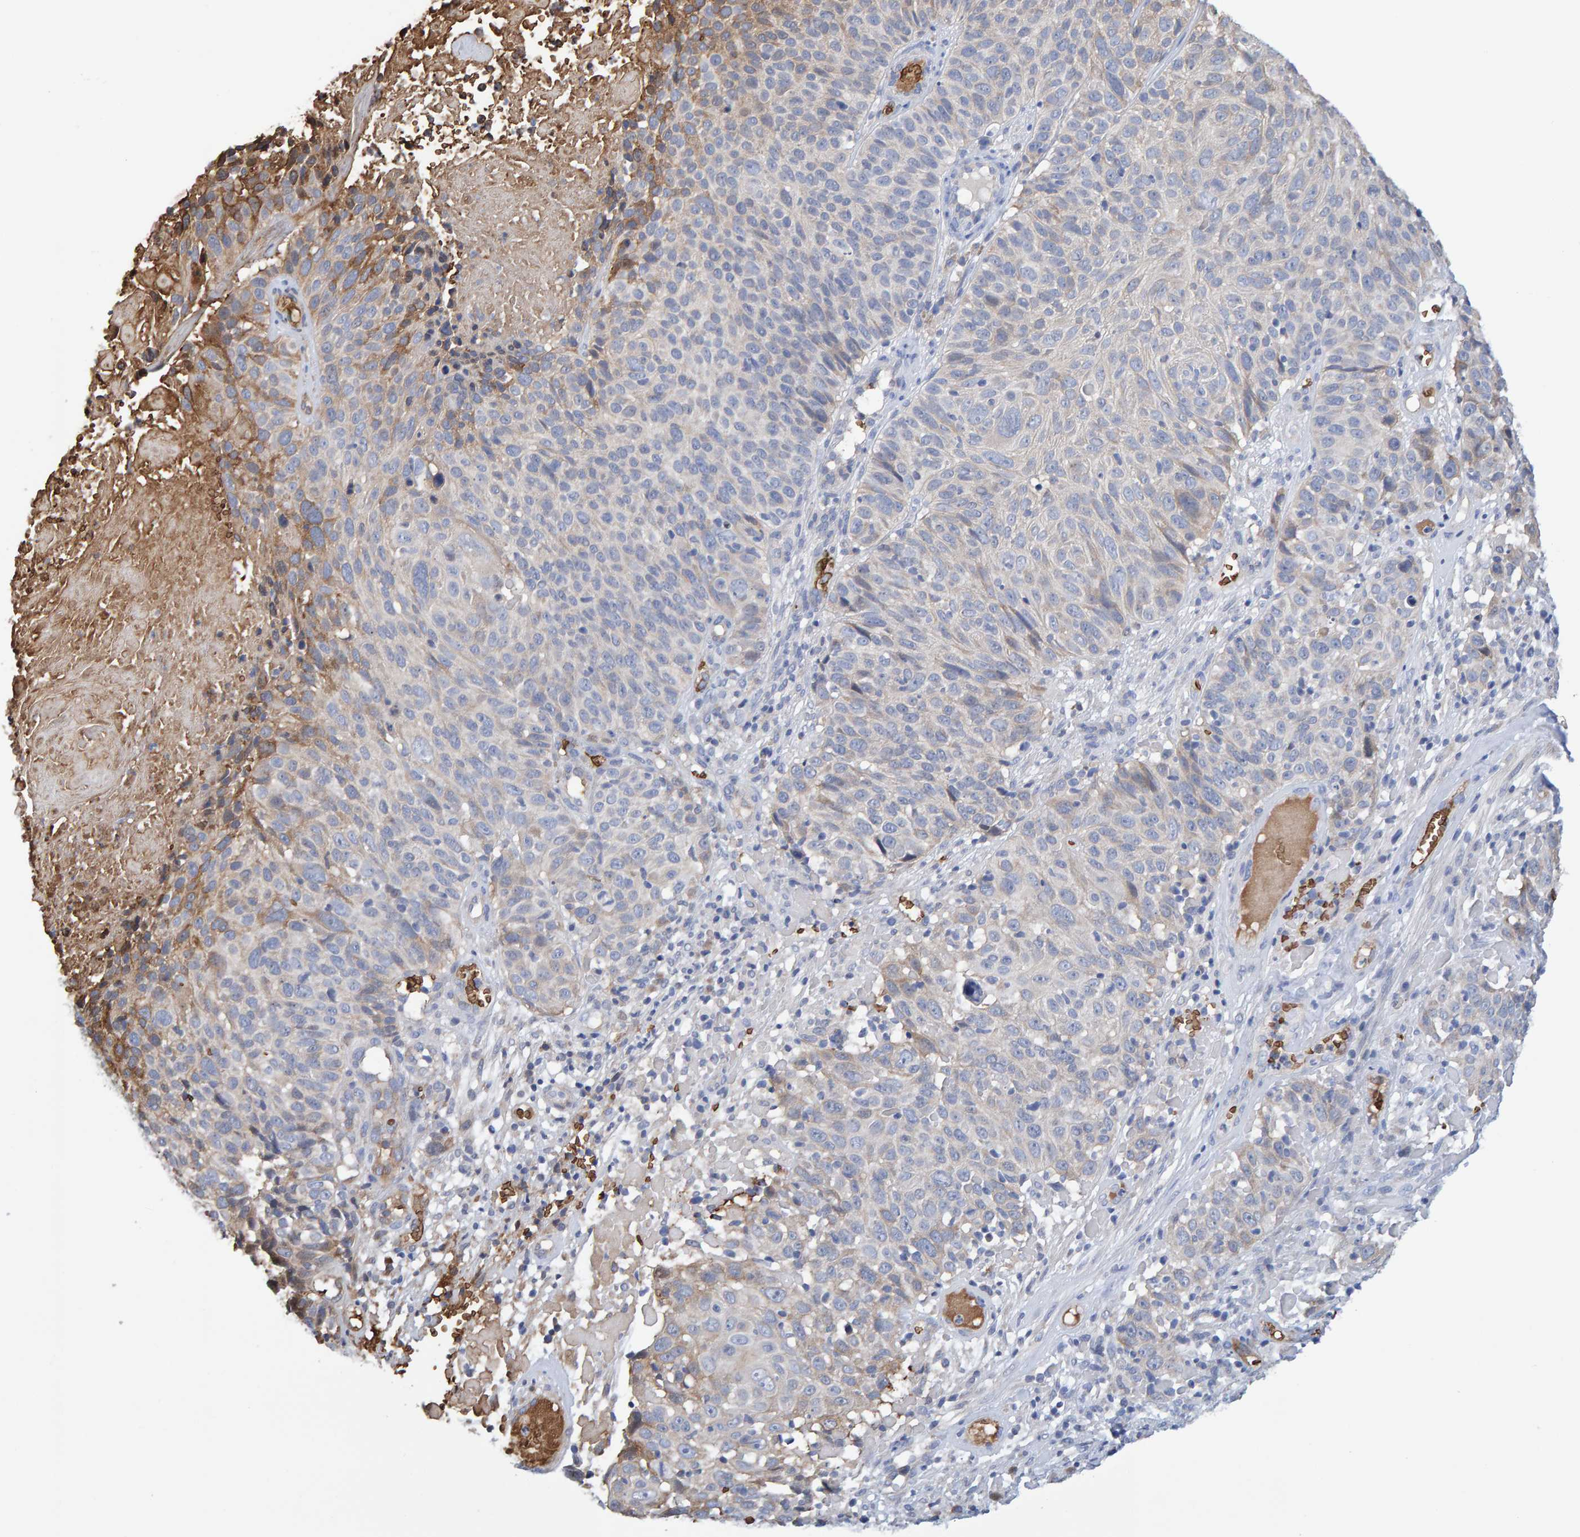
{"staining": {"intensity": "weak", "quantity": ">75%", "location": "cytoplasmic/membranous"}, "tissue": "cervical cancer", "cell_type": "Tumor cells", "image_type": "cancer", "snomed": [{"axis": "morphology", "description": "Squamous cell carcinoma, NOS"}, {"axis": "topography", "description": "Cervix"}], "caption": "Cervical squamous cell carcinoma stained for a protein (brown) exhibits weak cytoplasmic/membranous positive positivity in about >75% of tumor cells.", "gene": "VPS9D1", "patient": {"sex": "female", "age": 74}}